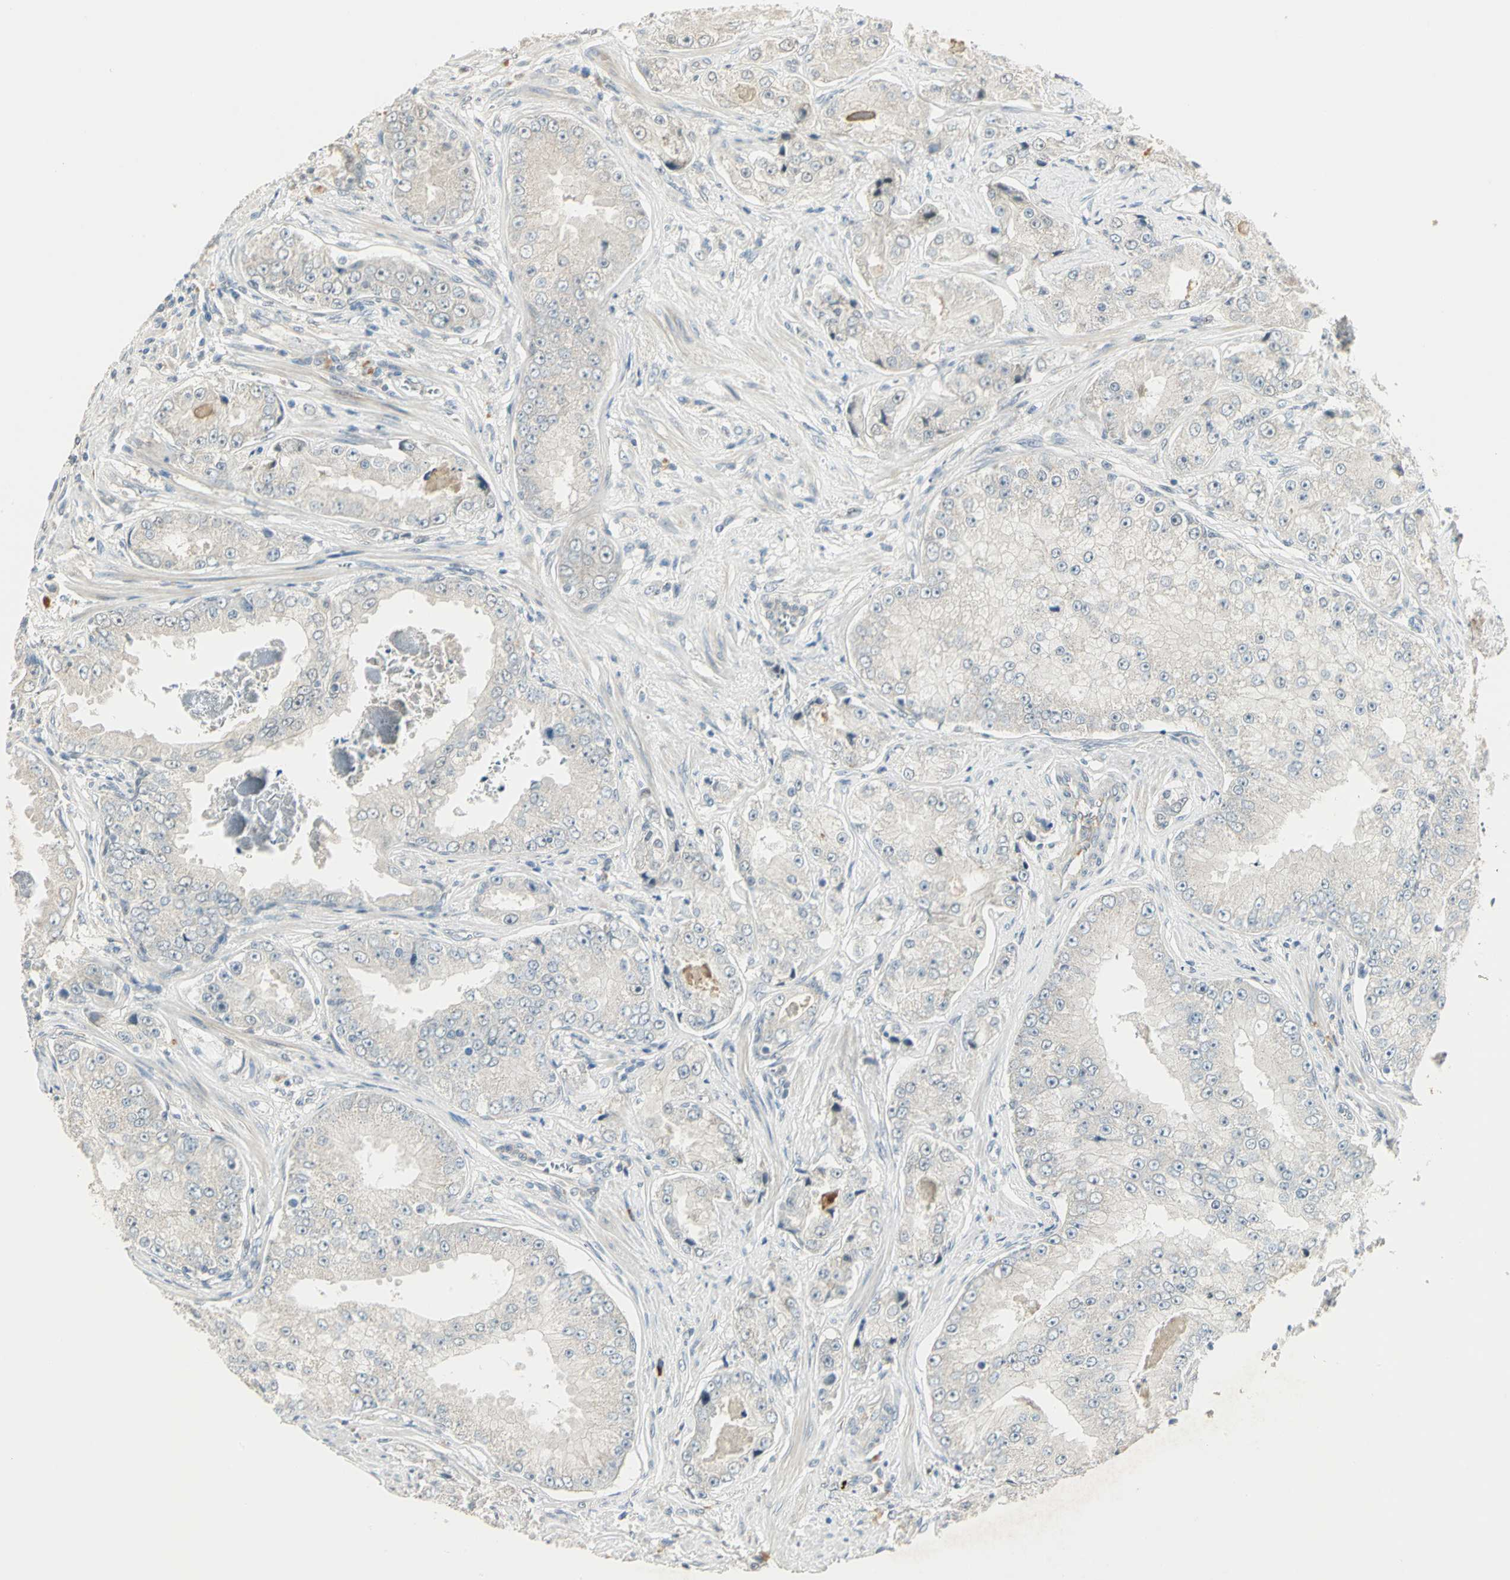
{"staining": {"intensity": "negative", "quantity": "none", "location": "none"}, "tissue": "prostate cancer", "cell_type": "Tumor cells", "image_type": "cancer", "snomed": [{"axis": "morphology", "description": "Adenocarcinoma, High grade"}, {"axis": "topography", "description": "Prostate"}], "caption": "Prostate cancer (adenocarcinoma (high-grade)) stained for a protein using immunohistochemistry displays no positivity tumor cells.", "gene": "PROC", "patient": {"sex": "male", "age": 73}}